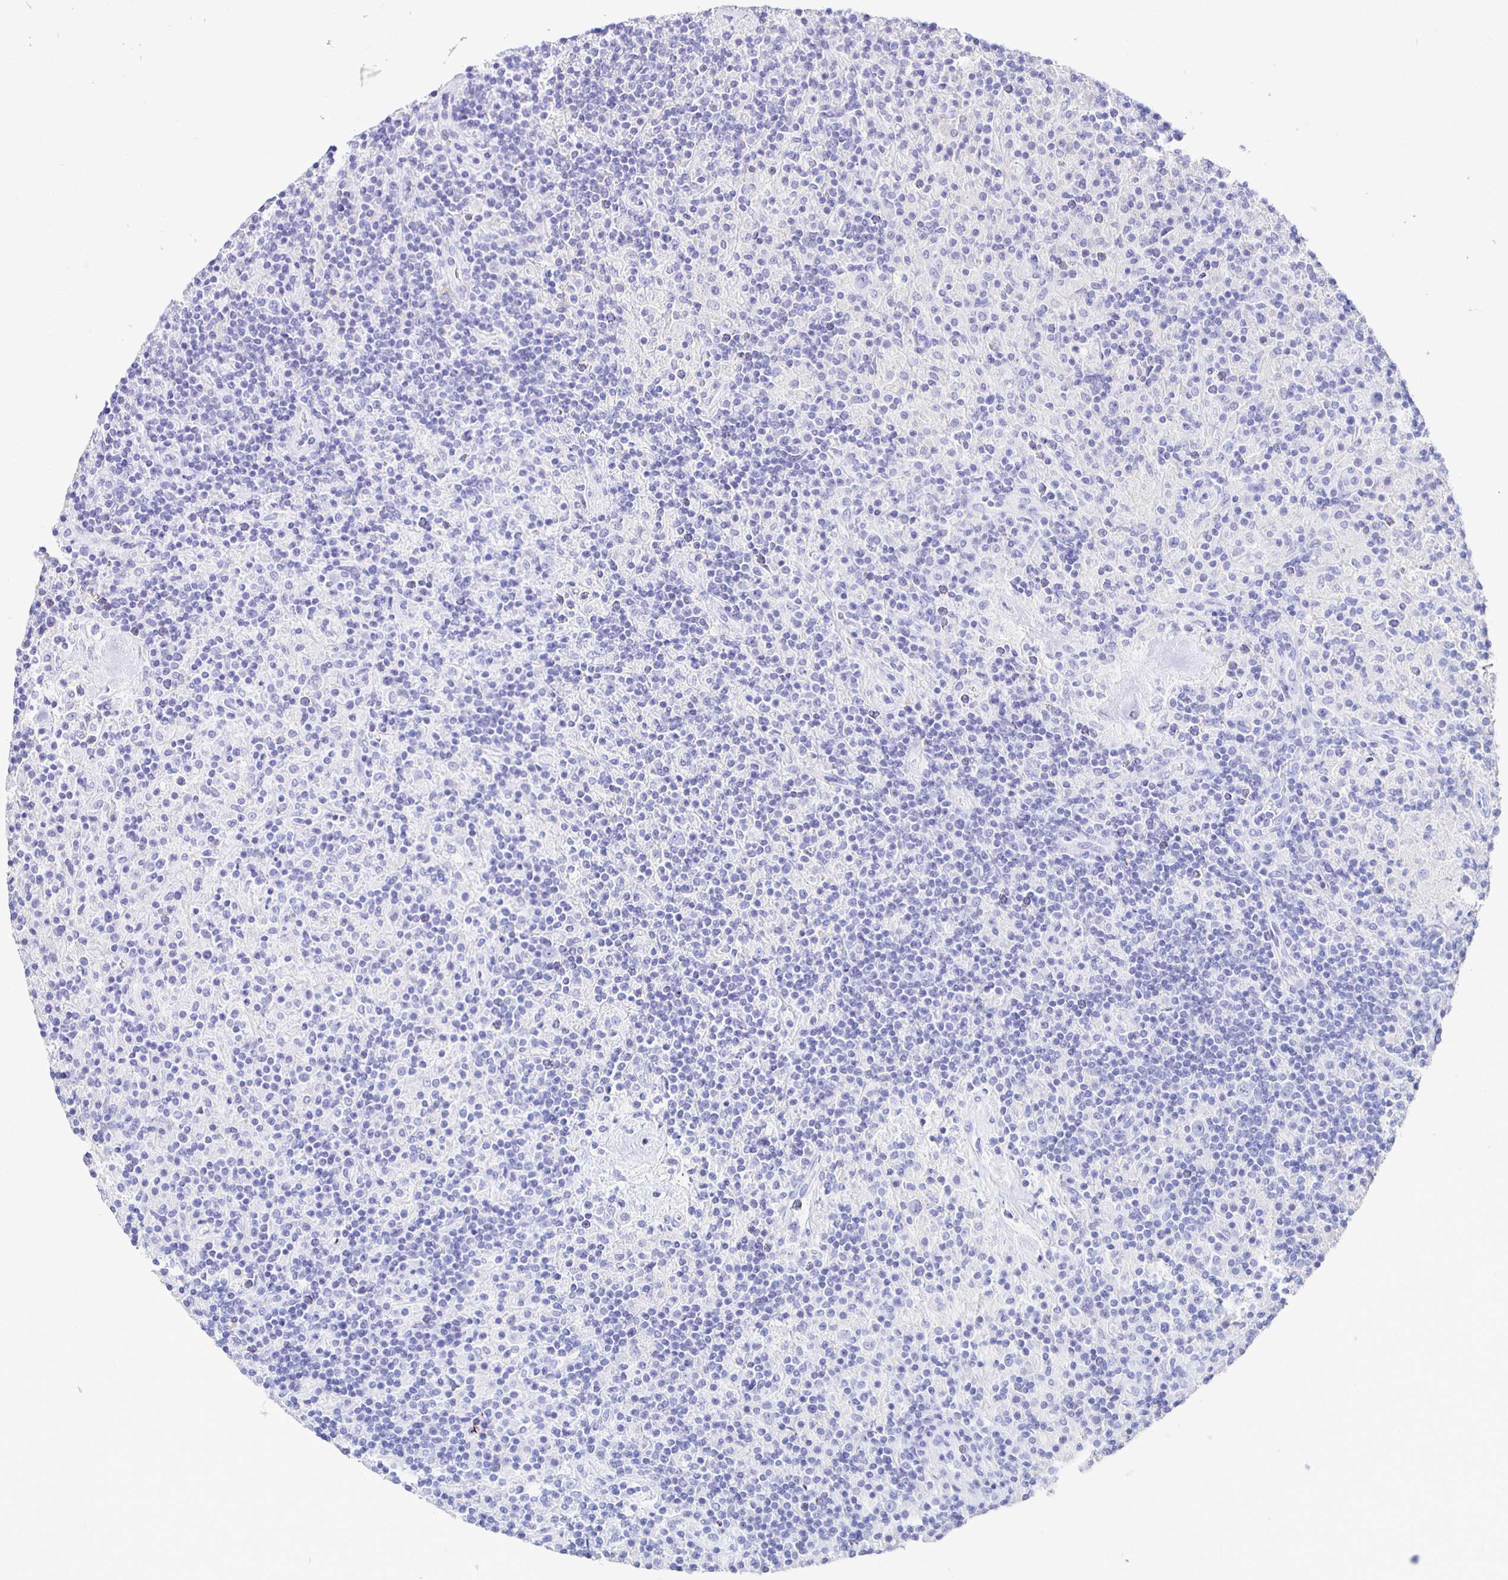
{"staining": {"intensity": "negative", "quantity": "none", "location": "none"}, "tissue": "lymphoma", "cell_type": "Tumor cells", "image_type": "cancer", "snomed": [{"axis": "morphology", "description": "Hodgkin's disease, NOS"}, {"axis": "topography", "description": "Thymus, NOS"}], "caption": "A micrograph of human Hodgkin's disease is negative for staining in tumor cells.", "gene": "UMOD", "patient": {"sex": "female", "age": 17}}